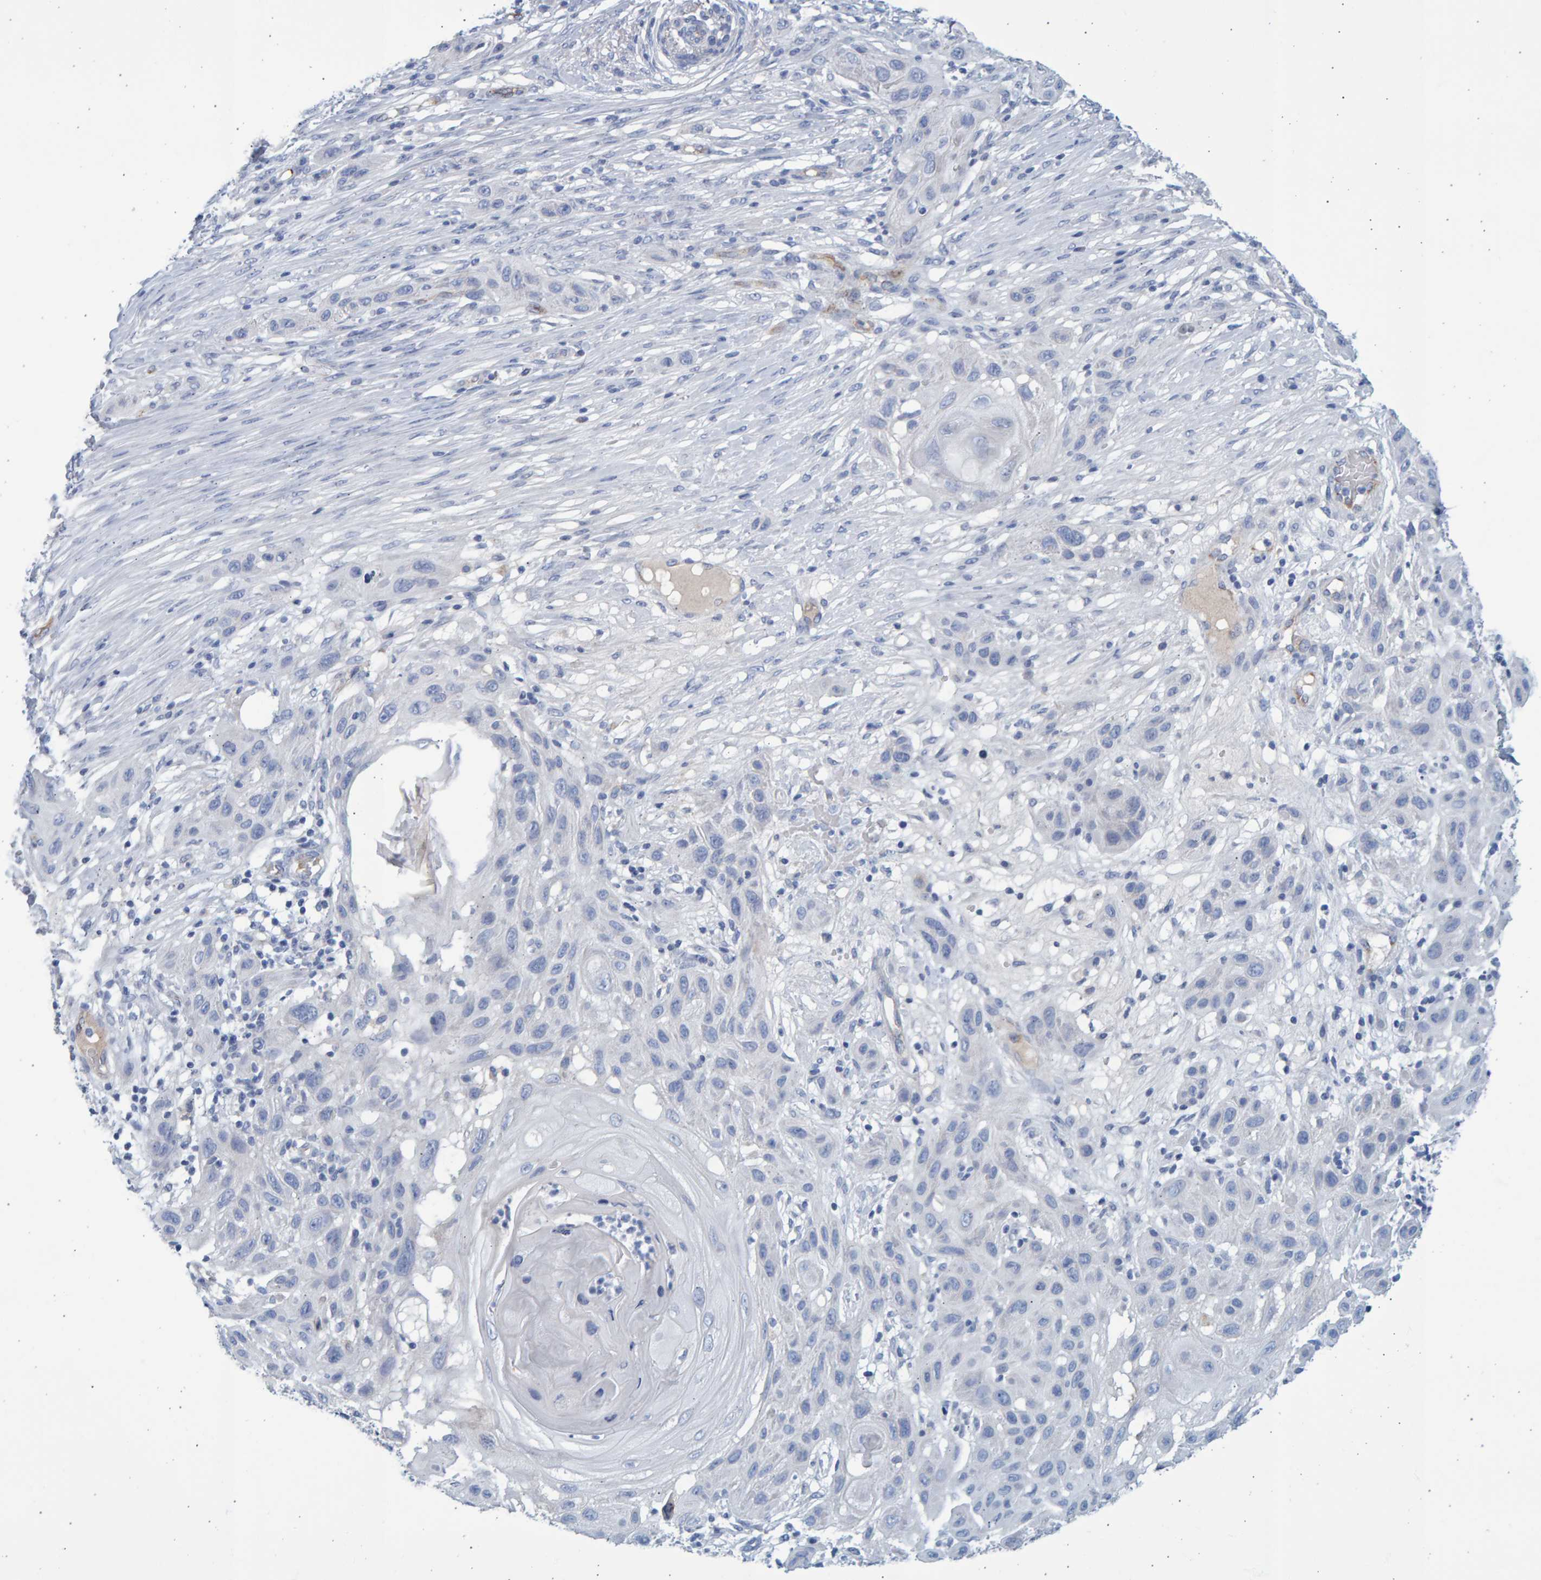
{"staining": {"intensity": "negative", "quantity": "none", "location": "none"}, "tissue": "skin cancer", "cell_type": "Tumor cells", "image_type": "cancer", "snomed": [{"axis": "morphology", "description": "Squamous cell carcinoma, NOS"}, {"axis": "topography", "description": "Skin"}], "caption": "Image shows no significant protein expression in tumor cells of skin squamous cell carcinoma.", "gene": "SLC34A3", "patient": {"sex": "female", "age": 96}}